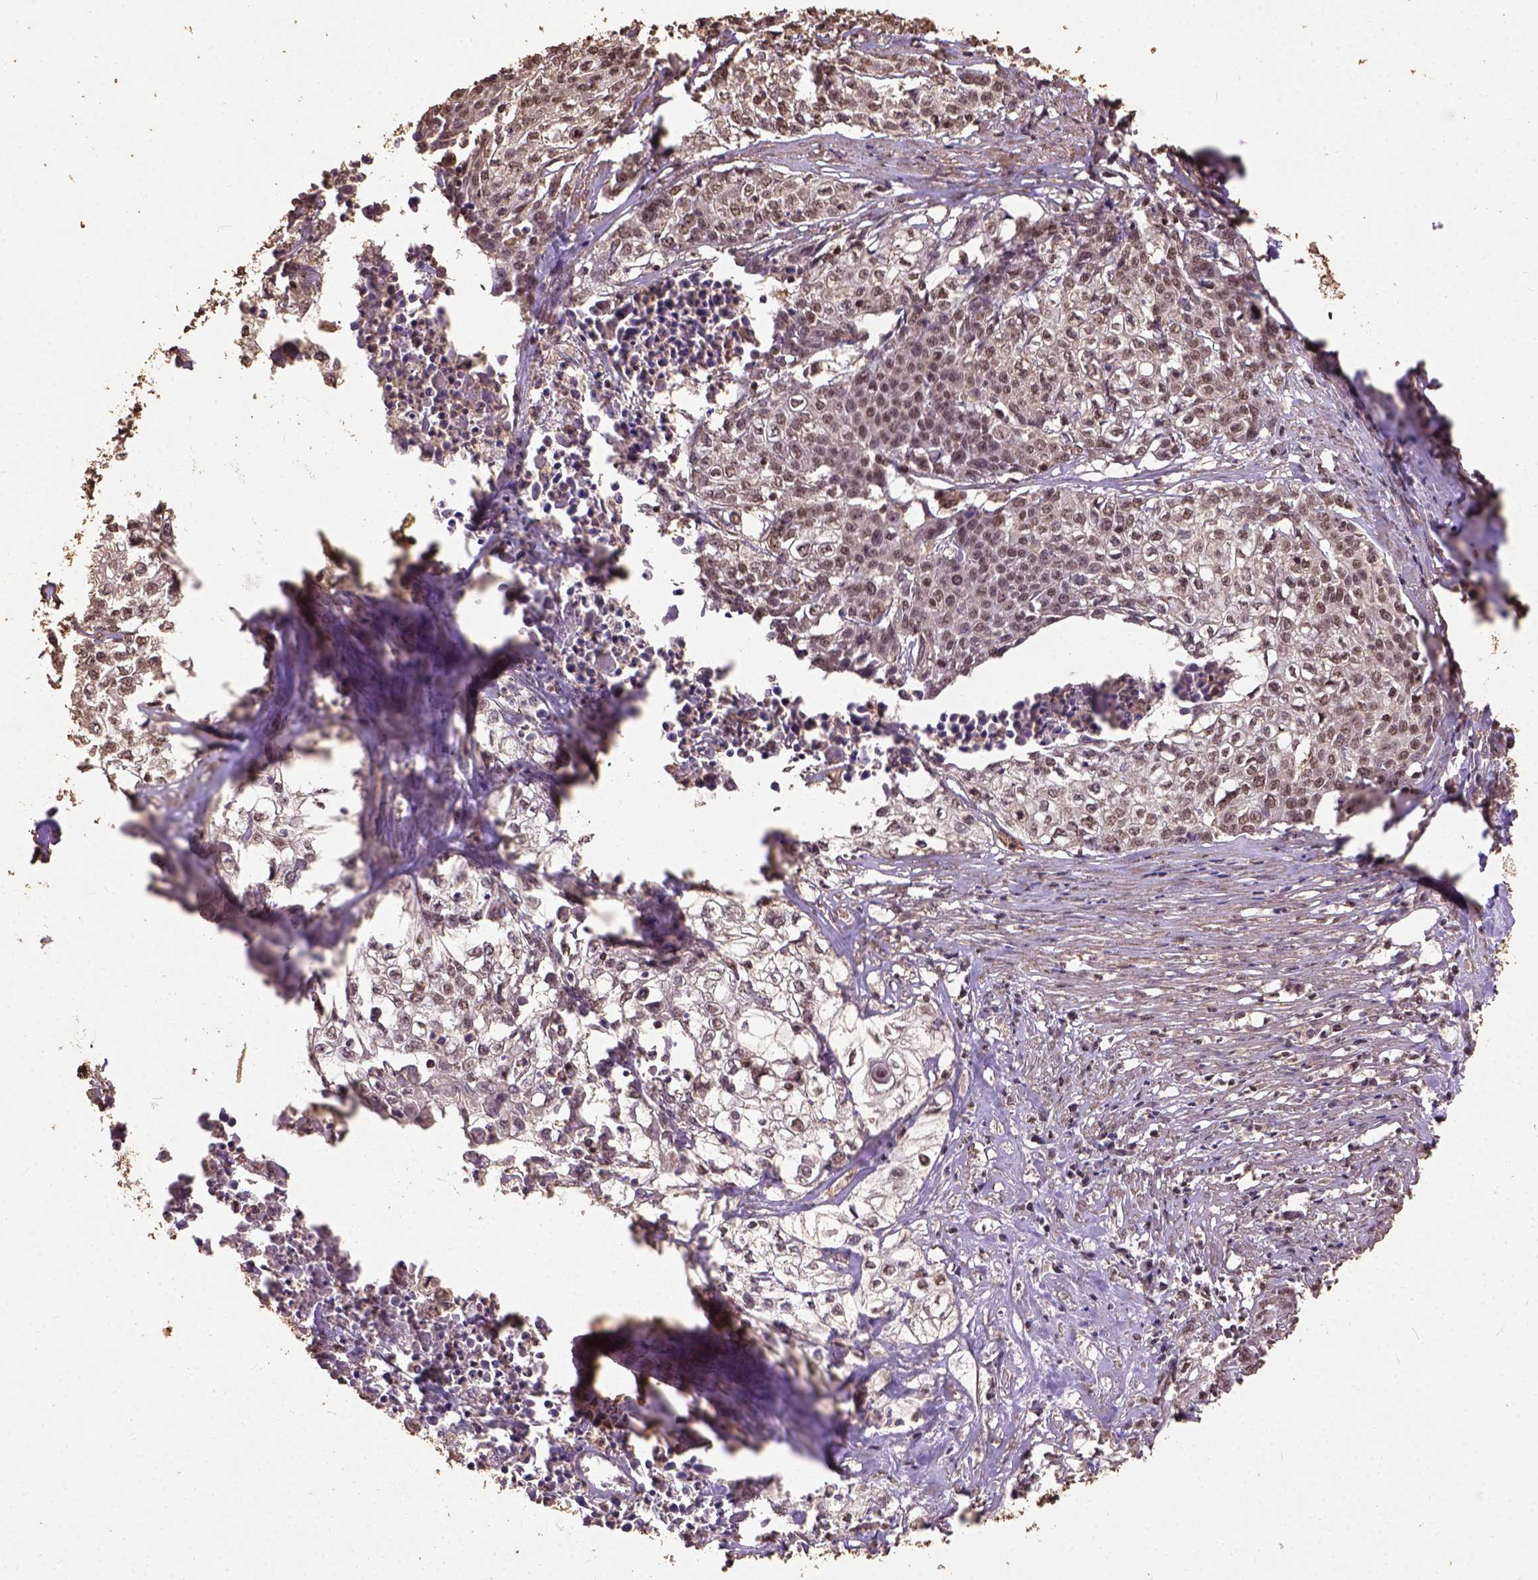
{"staining": {"intensity": "moderate", "quantity": ">75%", "location": "nuclear"}, "tissue": "cervical cancer", "cell_type": "Tumor cells", "image_type": "cancer", "snomed": [{"axis": "morphology", "description": "Squamous cell carcinoma, NOS"}, {"axis": "topography", "description": "Cervix"}], "caption": "Cervical squamous cell carcinoma tissue shows moderate nuclear staining in approximately >75% of tumor cells, visualized by immunohistochemistry.", "gene": "NACC1", "patient": {"sex": "female", "age": 39}}